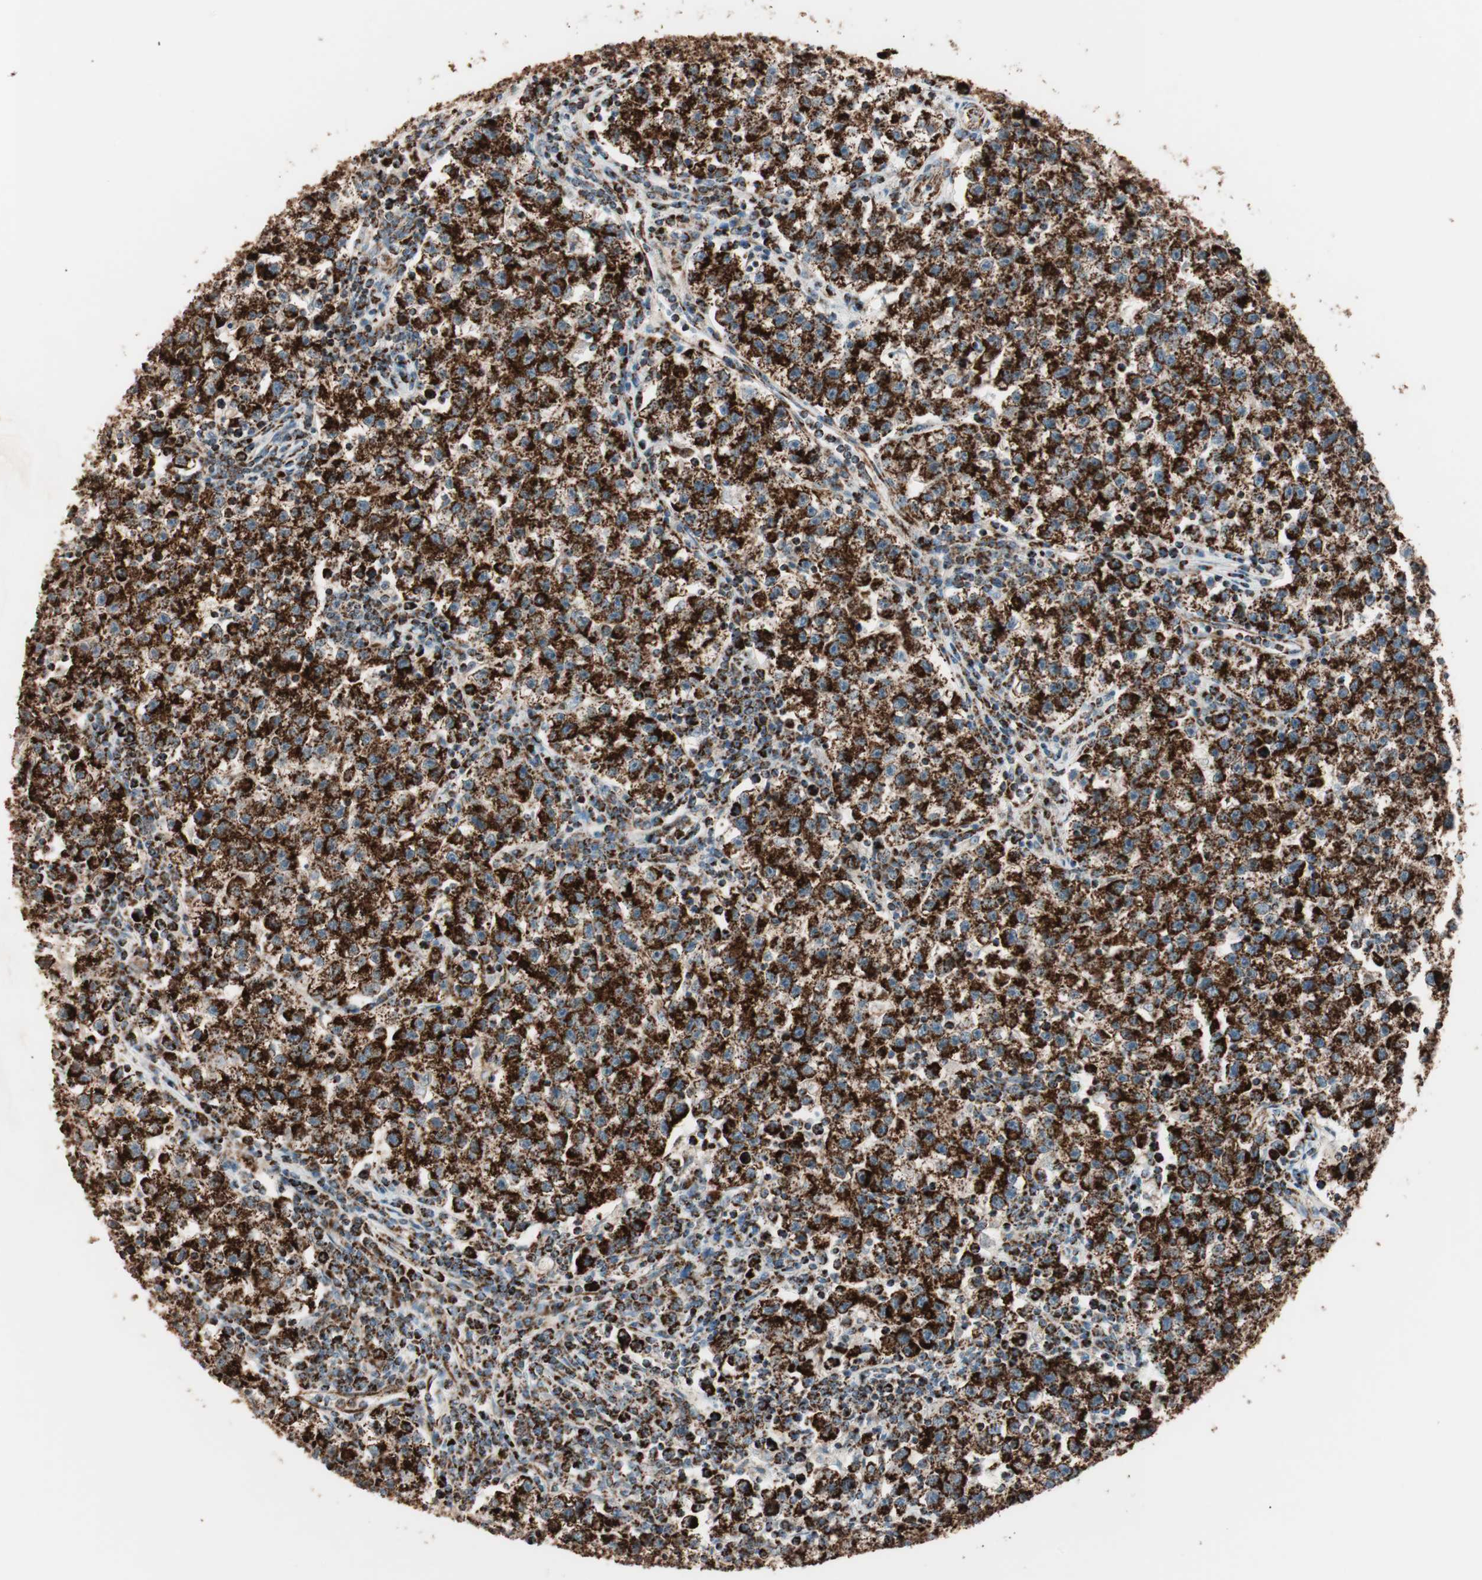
{"staining": {"intensity": "strong", "quantity": ">75%", "location": "cytoplasmic/membranous"}, "tissue": "testis cancer", "cell_type": "Tumor cells", "image_type": "cancer", "snomed": [{"axis": "morphology", "description": "Seminoma, NOS"}, {"axis": "topography", "description": "Testis"}], "caption": "This is an image of immunohistochemistry (IHC) staining of seminoma (testis), which shows strong expression in the cytoplasmic/membranous of tumor cells.", "gene": "TOMM22", "patient": {"sex": "male", "age": 22}}